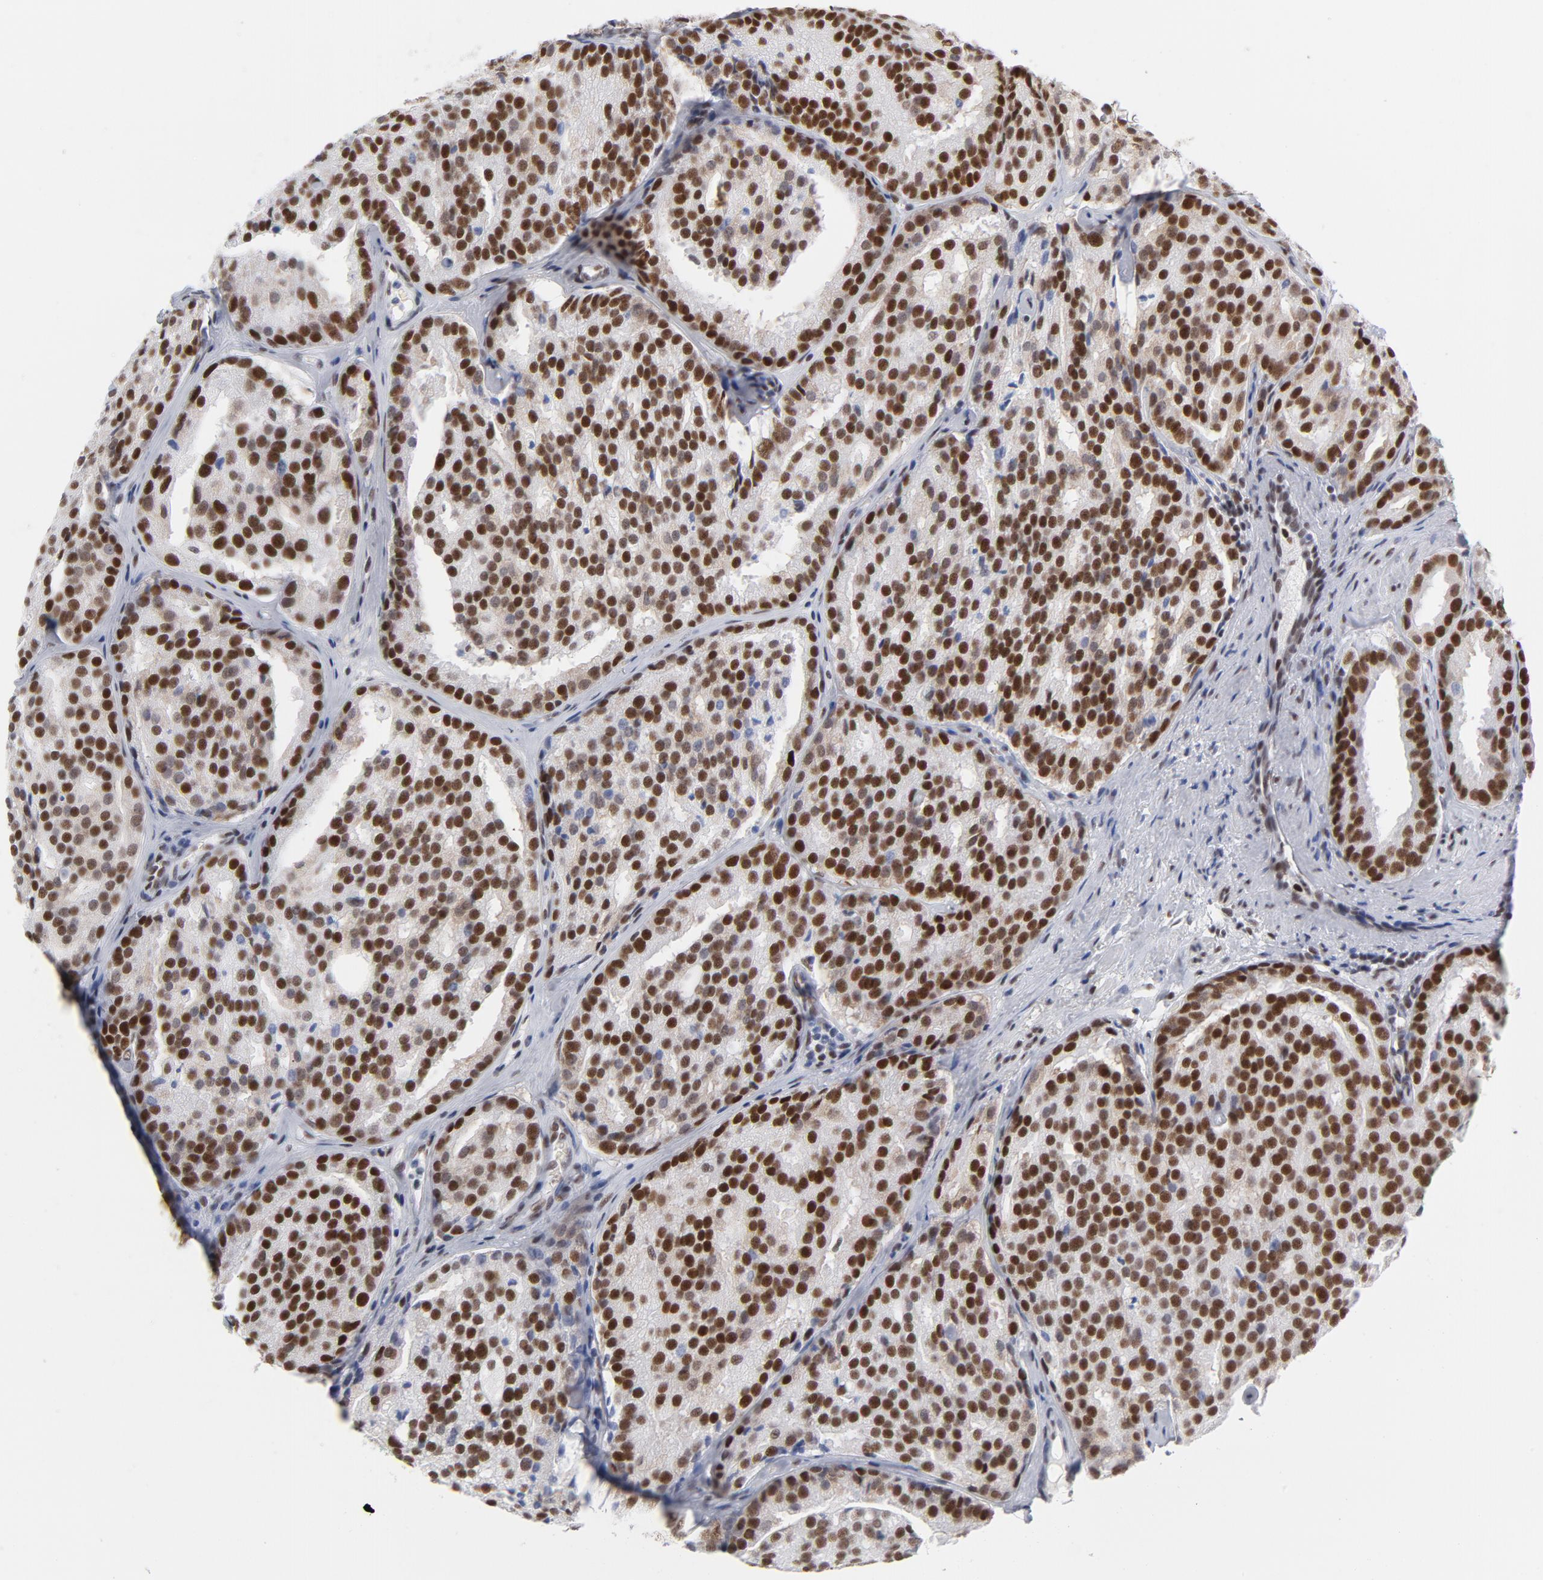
{"staining": {"intensity": "strong", "quantity": ">75%", "location": "nuclear"}, "tissue": "prostate cancer", "cell_type": "Tumor cells", "image_type": "cancer", "snomed": [{"axis": "morphology", "description": "Adenocarcinoma, High grade"}, {"axis": "topography", "description": "Prostate"}], "caption": "Protein staining of prostate cancer tissue shows strong nuclear expression in about >75% of tumor cells. Nuclei are stained in blue.", "gene": "ATF2", "patient": {"sex": "male", "age": 64}}